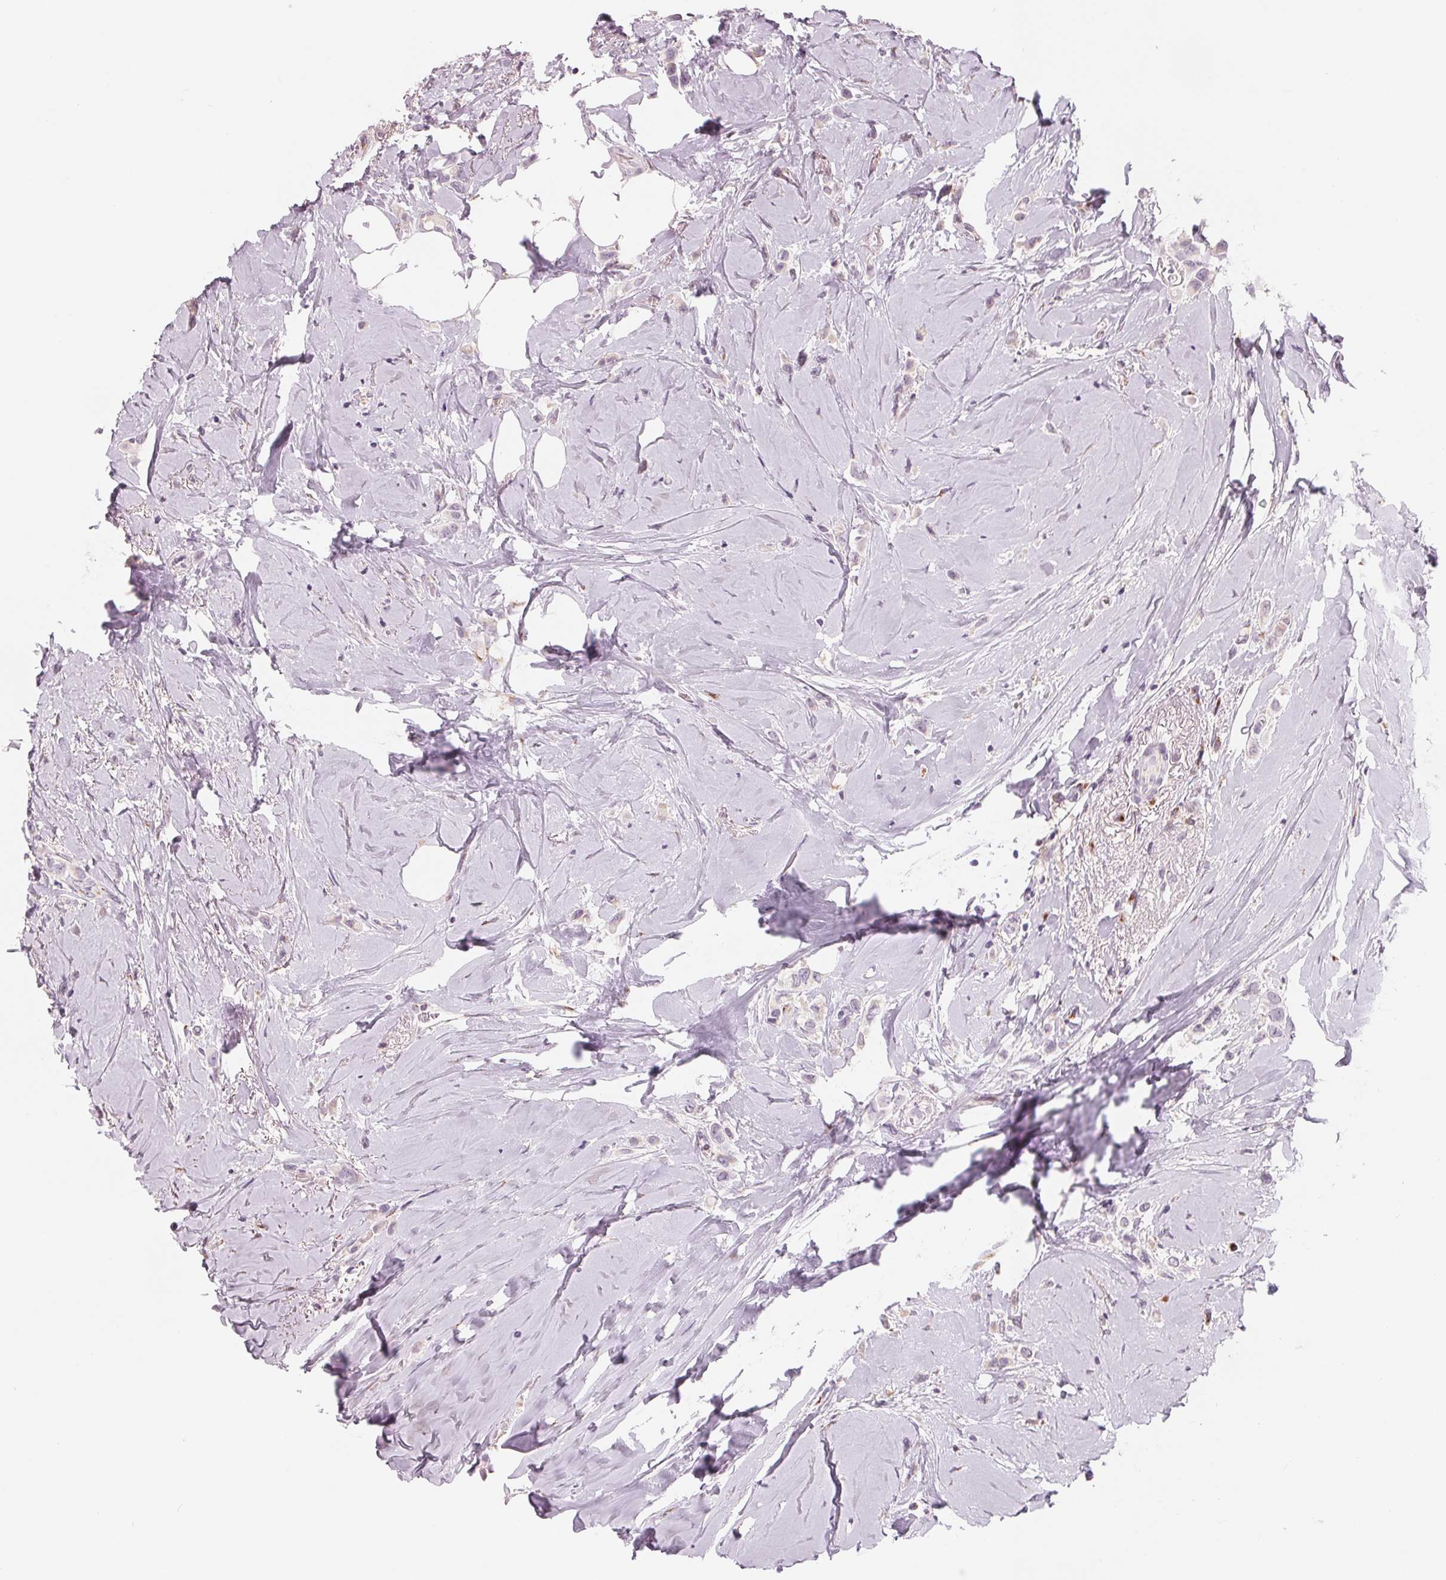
{"staining": {"intensity": "negative", "quantity": "none", "location": "none"}, "tissue": "breast cancer", "cell_type": "Tumor cells", "image_type": "cancer", "snomed": [{"axis": "morphology", "description": "Lobular carcinoma"}, {"axis": "topography", "description": "Breast"}], "caption": "Immunohistochemistry (IHC) image of lobular carcinoma (breast) stained for a protein (brown), which demonstrates no positivity in tumor cells.", "gene": "IL9R", "patient": {"sex": "female", "age": 66}}